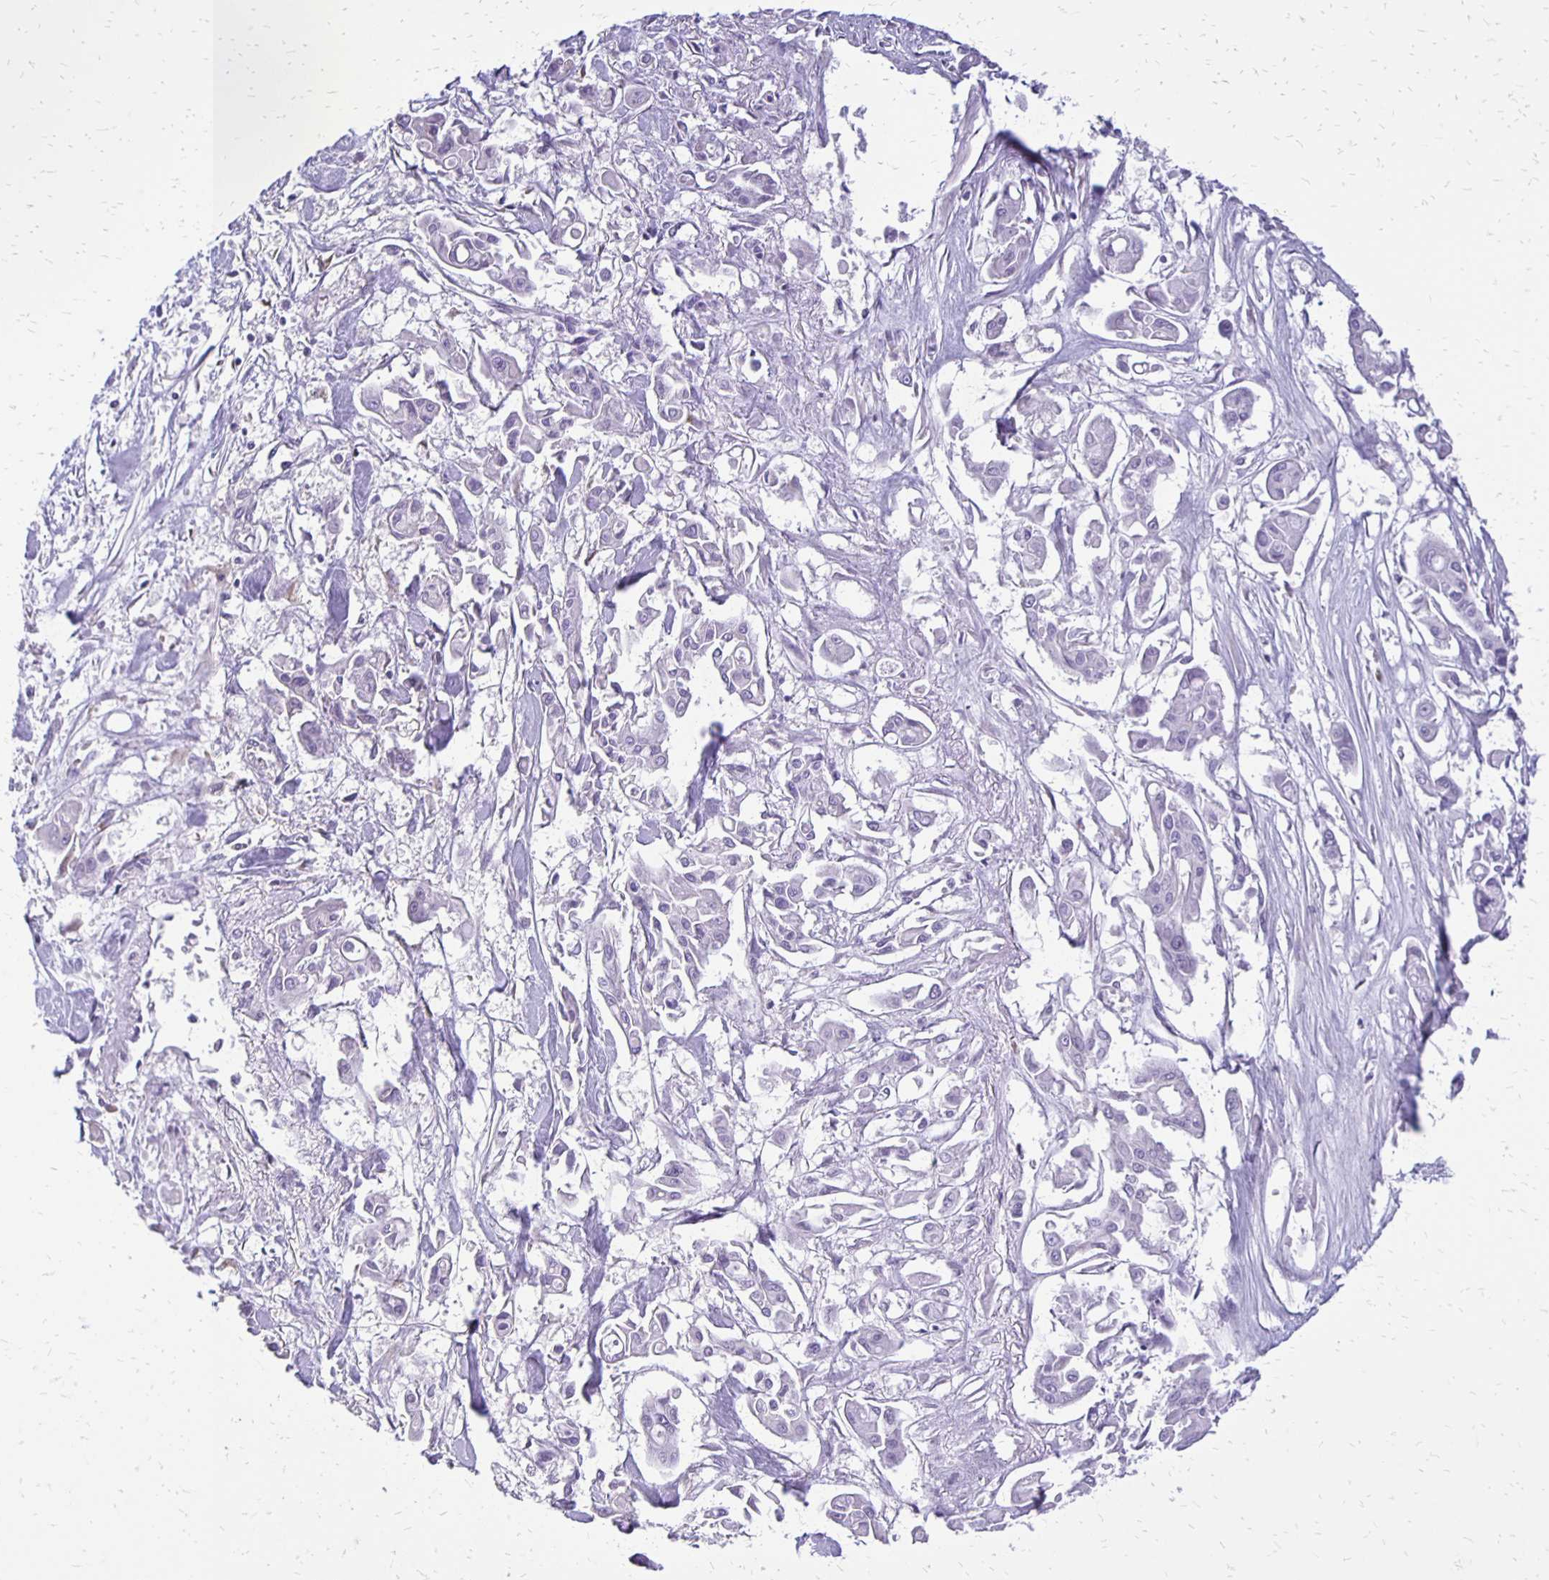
{"staining": {"intensity": "negative", "quantity": "none", "location": "none"}, "tissue": "pancreatic cancer", "cell_type": "Tumor cells", "image_type": "cancer", "snomed": [{"axis": "morphology", "description": "Adenocarcinoma, NOS"}, {"axis": "topography", "description": "Pancreas"}], "caption": "Tumor cells are negative for protein expression in human pancreatic cancer.", "gene": "ANKRD45", "patient": {"sex": "male", "age": 61}}